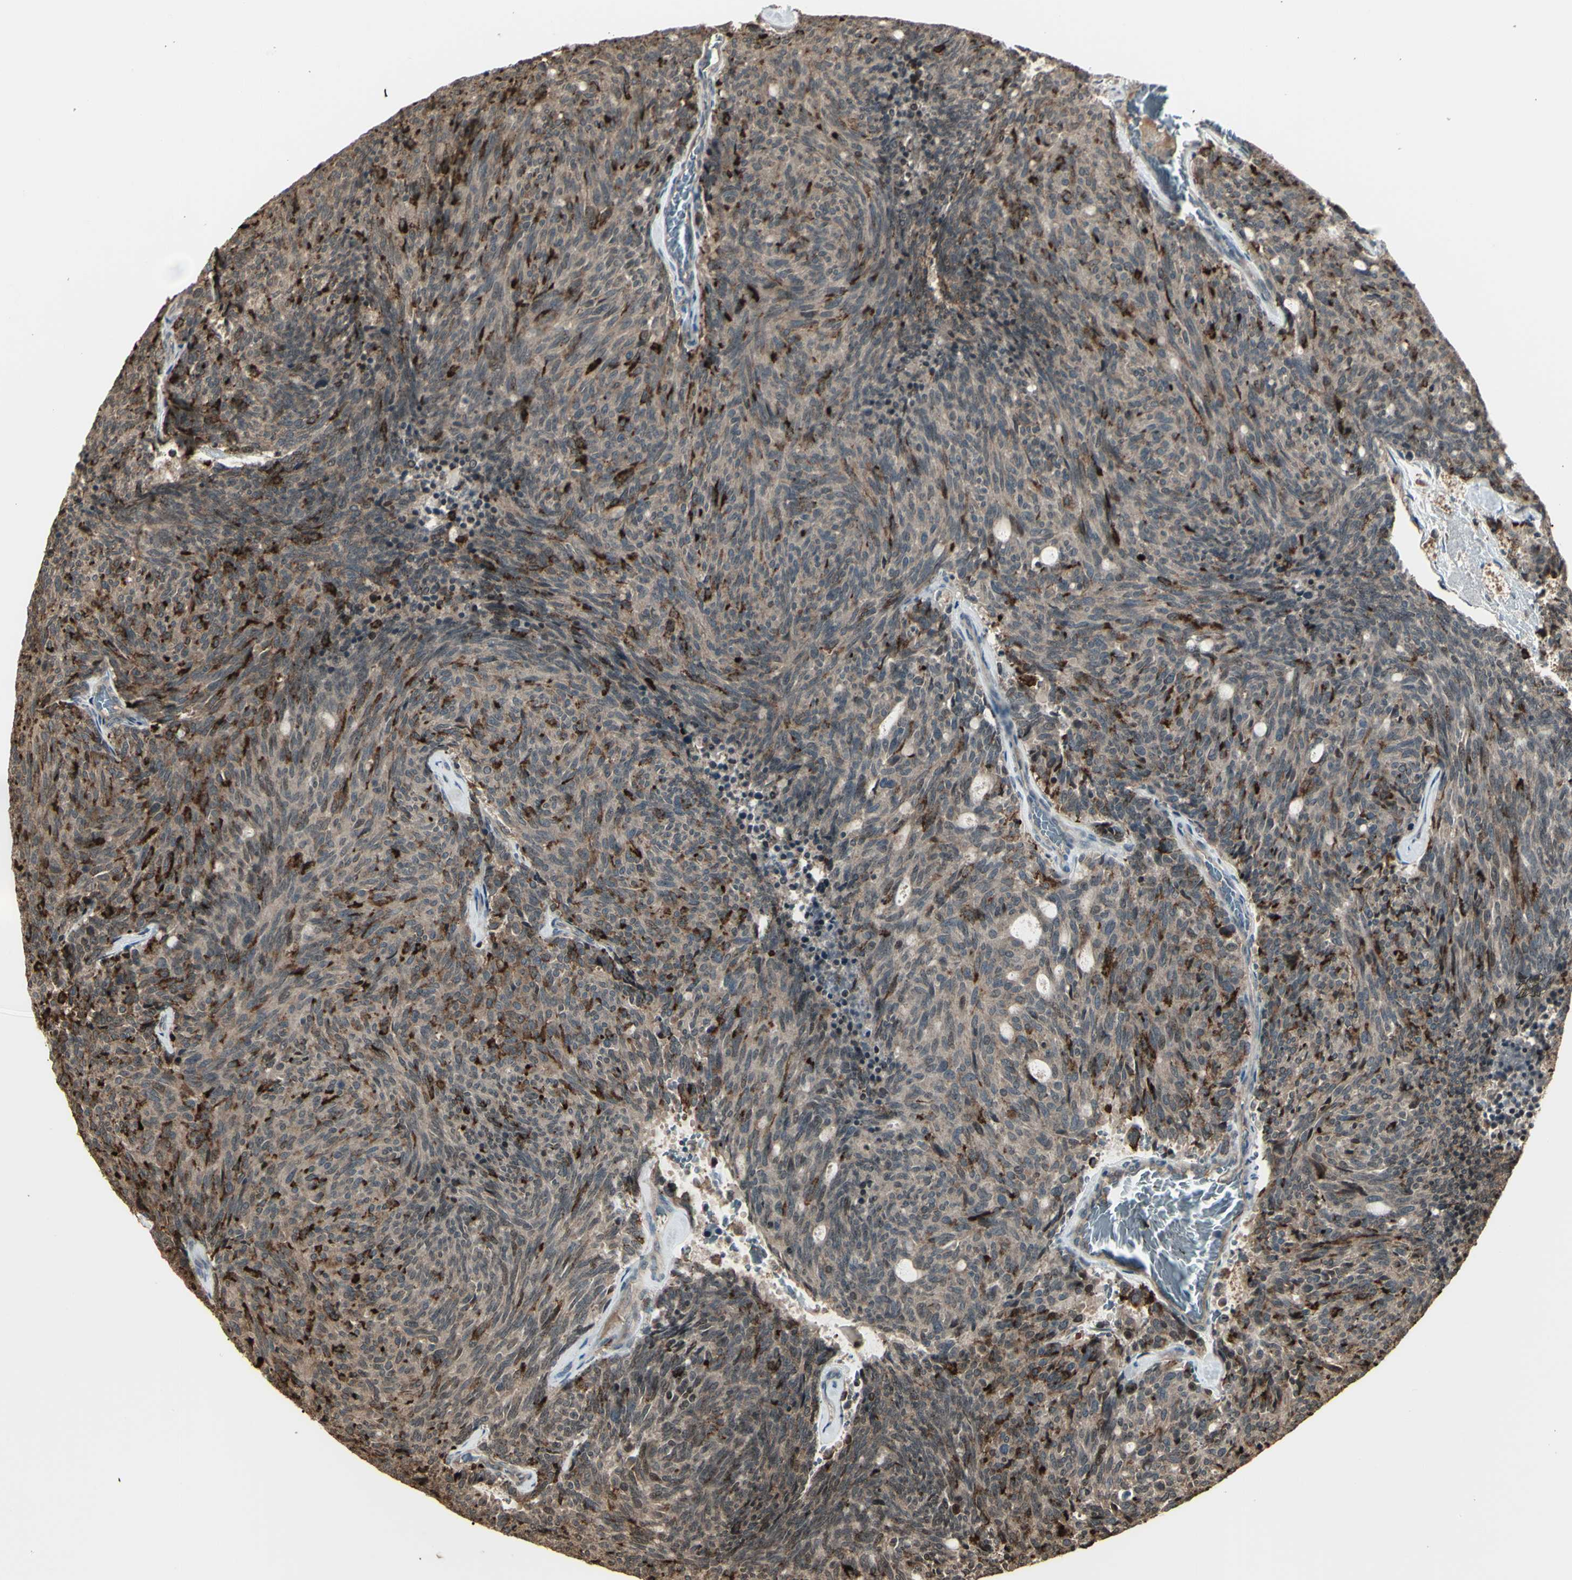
{"staining": {"intensity": "weak", "quantity": ">75%", "location": "cytoplasmic/membranous"}, "tissue": "carcinoid", "cell_type": "Tumor cells", "image_type": "cancer", "snomed": [{"axis": "morphology", "description": "Carcinoid, malignant, NOS"}, {"axis": "topography", "description": "Pancreas"}], "caption": "Carcinoid tissue reveals weak cytoplasmic/membranous expression in about >75% of tumor cells (brown staining indicates protein expression, while blue staining denotes nuclei).", "gene": "GNAS", "patient": {"sex": "female", "age": 54}}